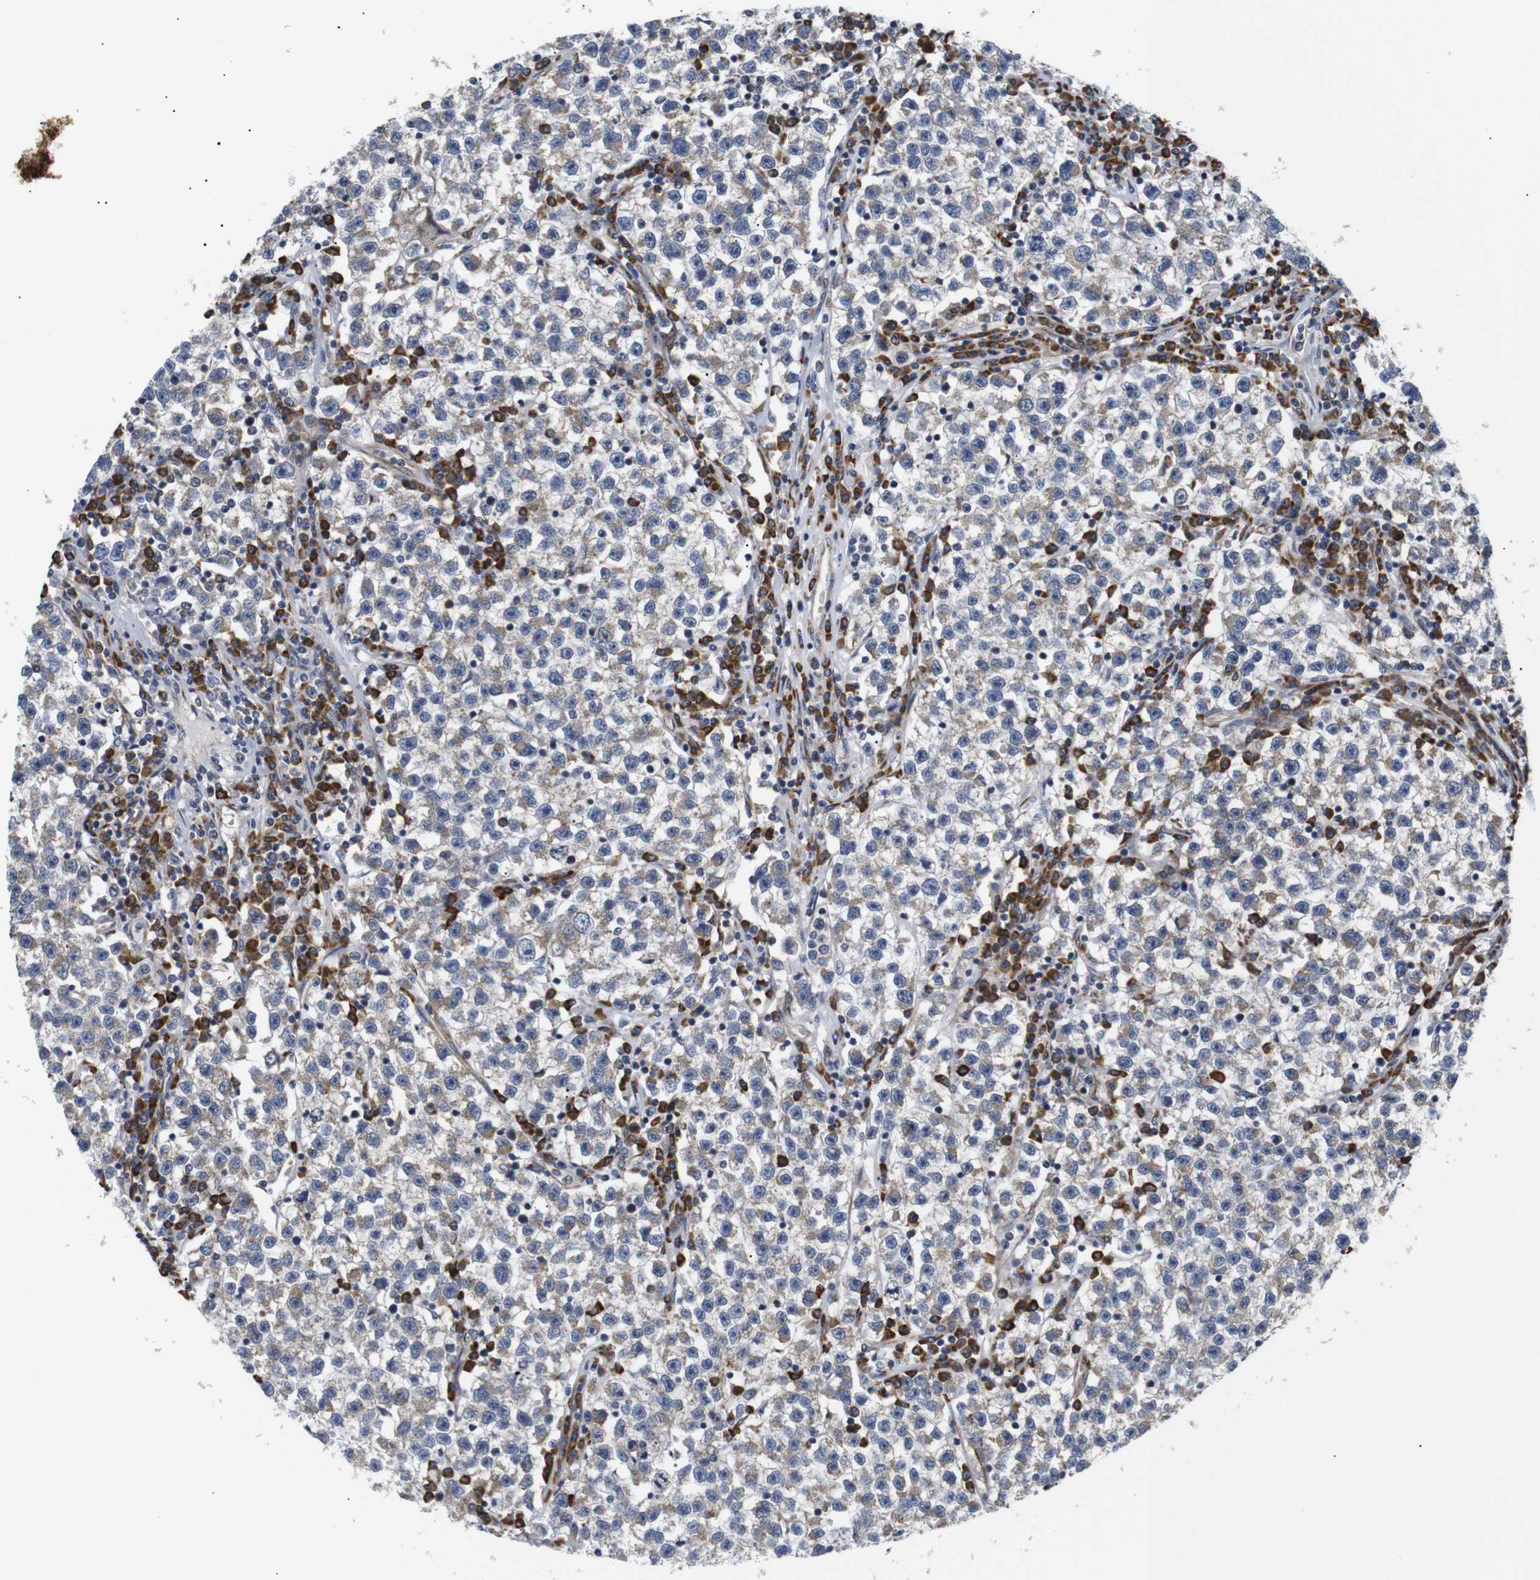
{"staining": {"intensity": "weak", "quantity": "25%-75%", "location": "cytoplasmic/membranous"}, "tissue": "testis cancer", "cell_type": "Tumor cells", "image_type": "cancer", "snomed": [{"axis": "morphology", "description": "Seminoma, NOS"}, {"axis": "topography", "description": "Testis"}], "caption": "This is a histology image of immunohistochemistry (IHC) staining of testis cancer (seminoma), which shows weak expression in the cytoplasmic/membranous of tumor cells.", "gene": "KANK4", "patient": {"sex": "male", "age": 22}}